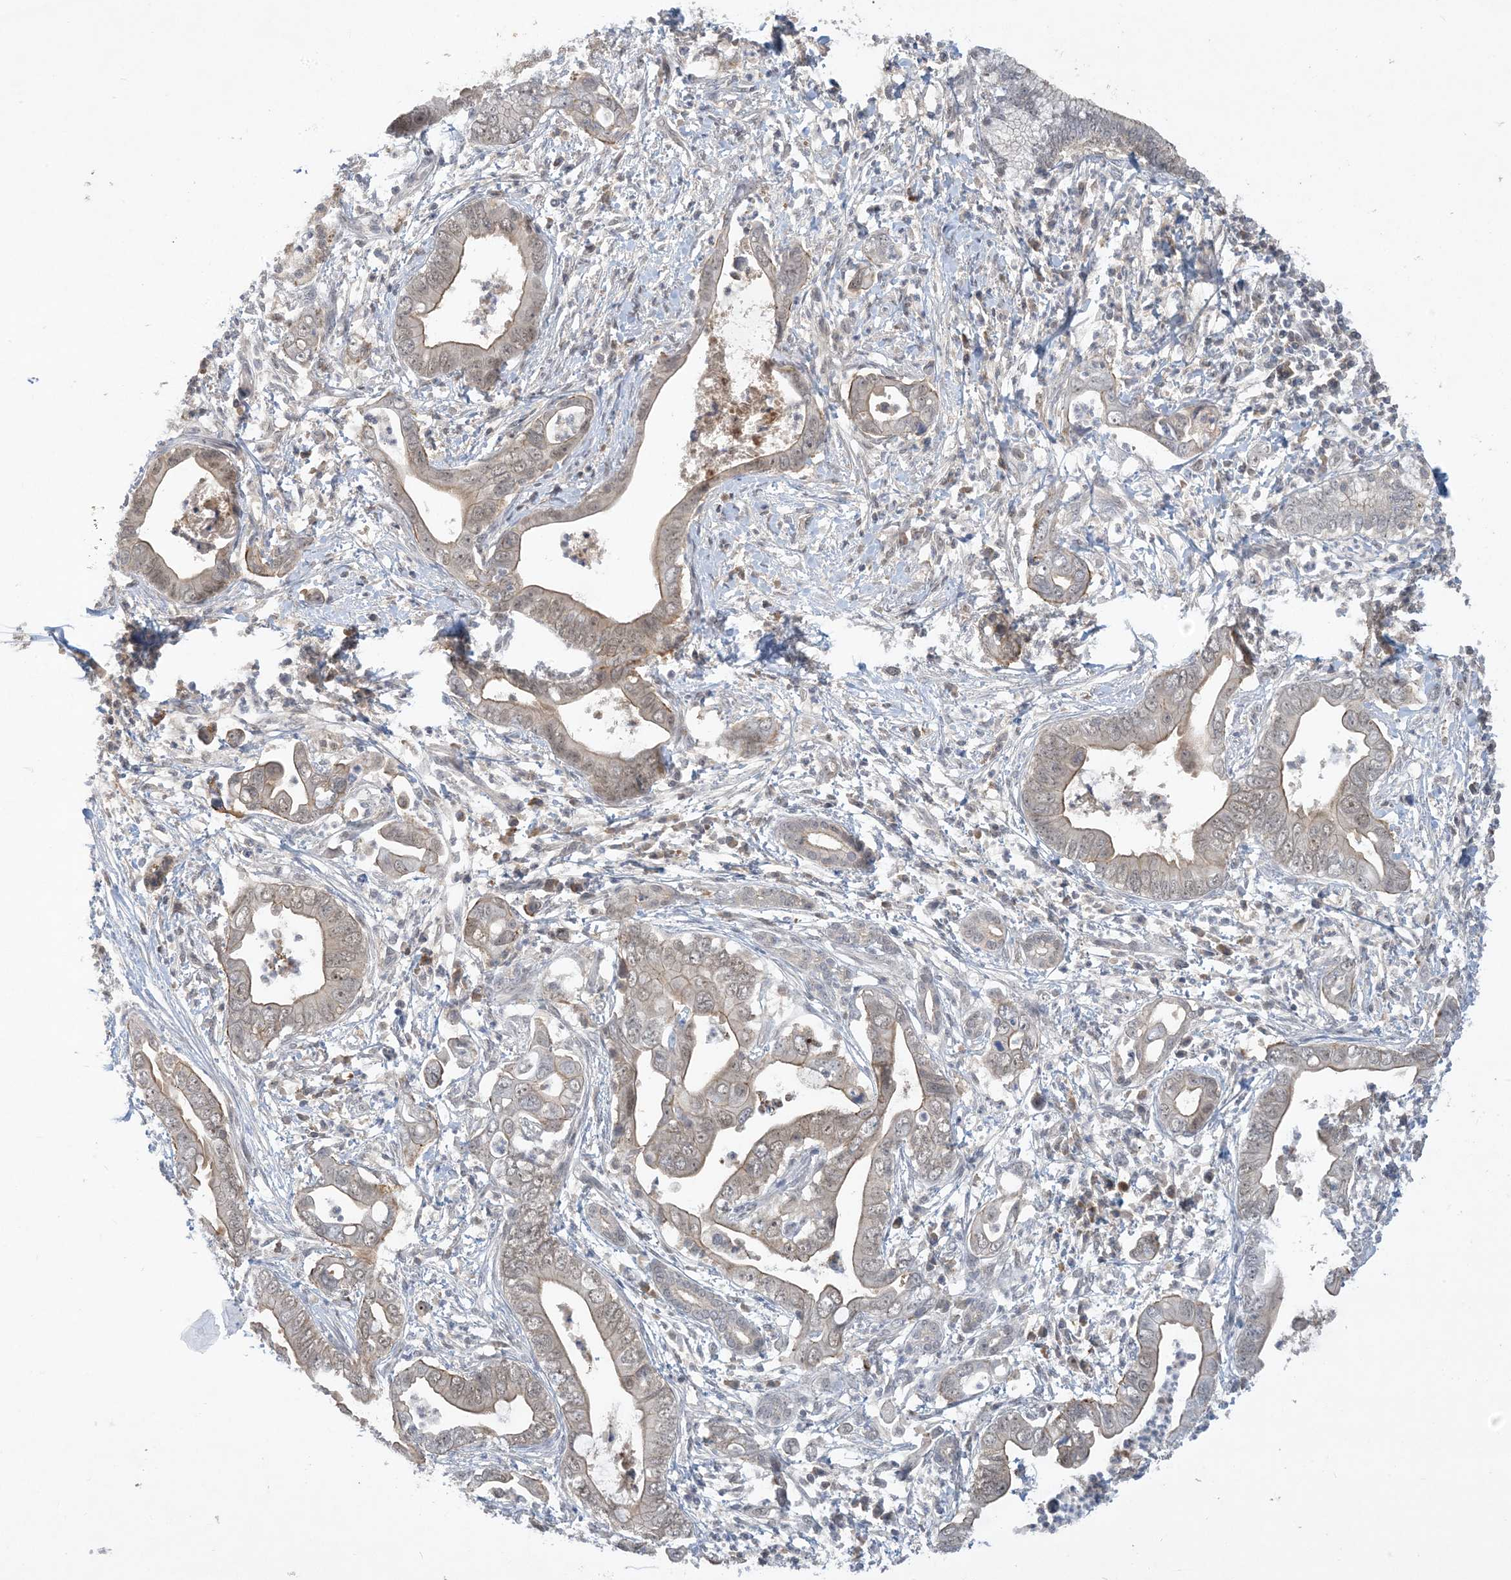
{"staining": {"intensity": "weak", "quantity": ">75%", "location": "cytoplasmic/membranous,nuclear"}, "tissue": "pancreatic cancer", "cell_type": "Tumor cells", "image_type": "cancer", "snomed": [{"axis": "morphology", "description": "Adenocarcinoma, NOS"}, {"axis": "topography", "description": "Pancreas"}], "caption": "High-magnification brightfield microscopy of adenocarcinoma (pancreatic) stained with DAB (3,3'-diaminobenzidine) (brown) and counterstained with hematoxylin (blue). tumor cells exhibit weak cytoplasmic/membranous and nuclear expression is identified in approximately>75% of cells.", "gene": "UBE2E1", "patient": {"sex": "male", "age": 75}}